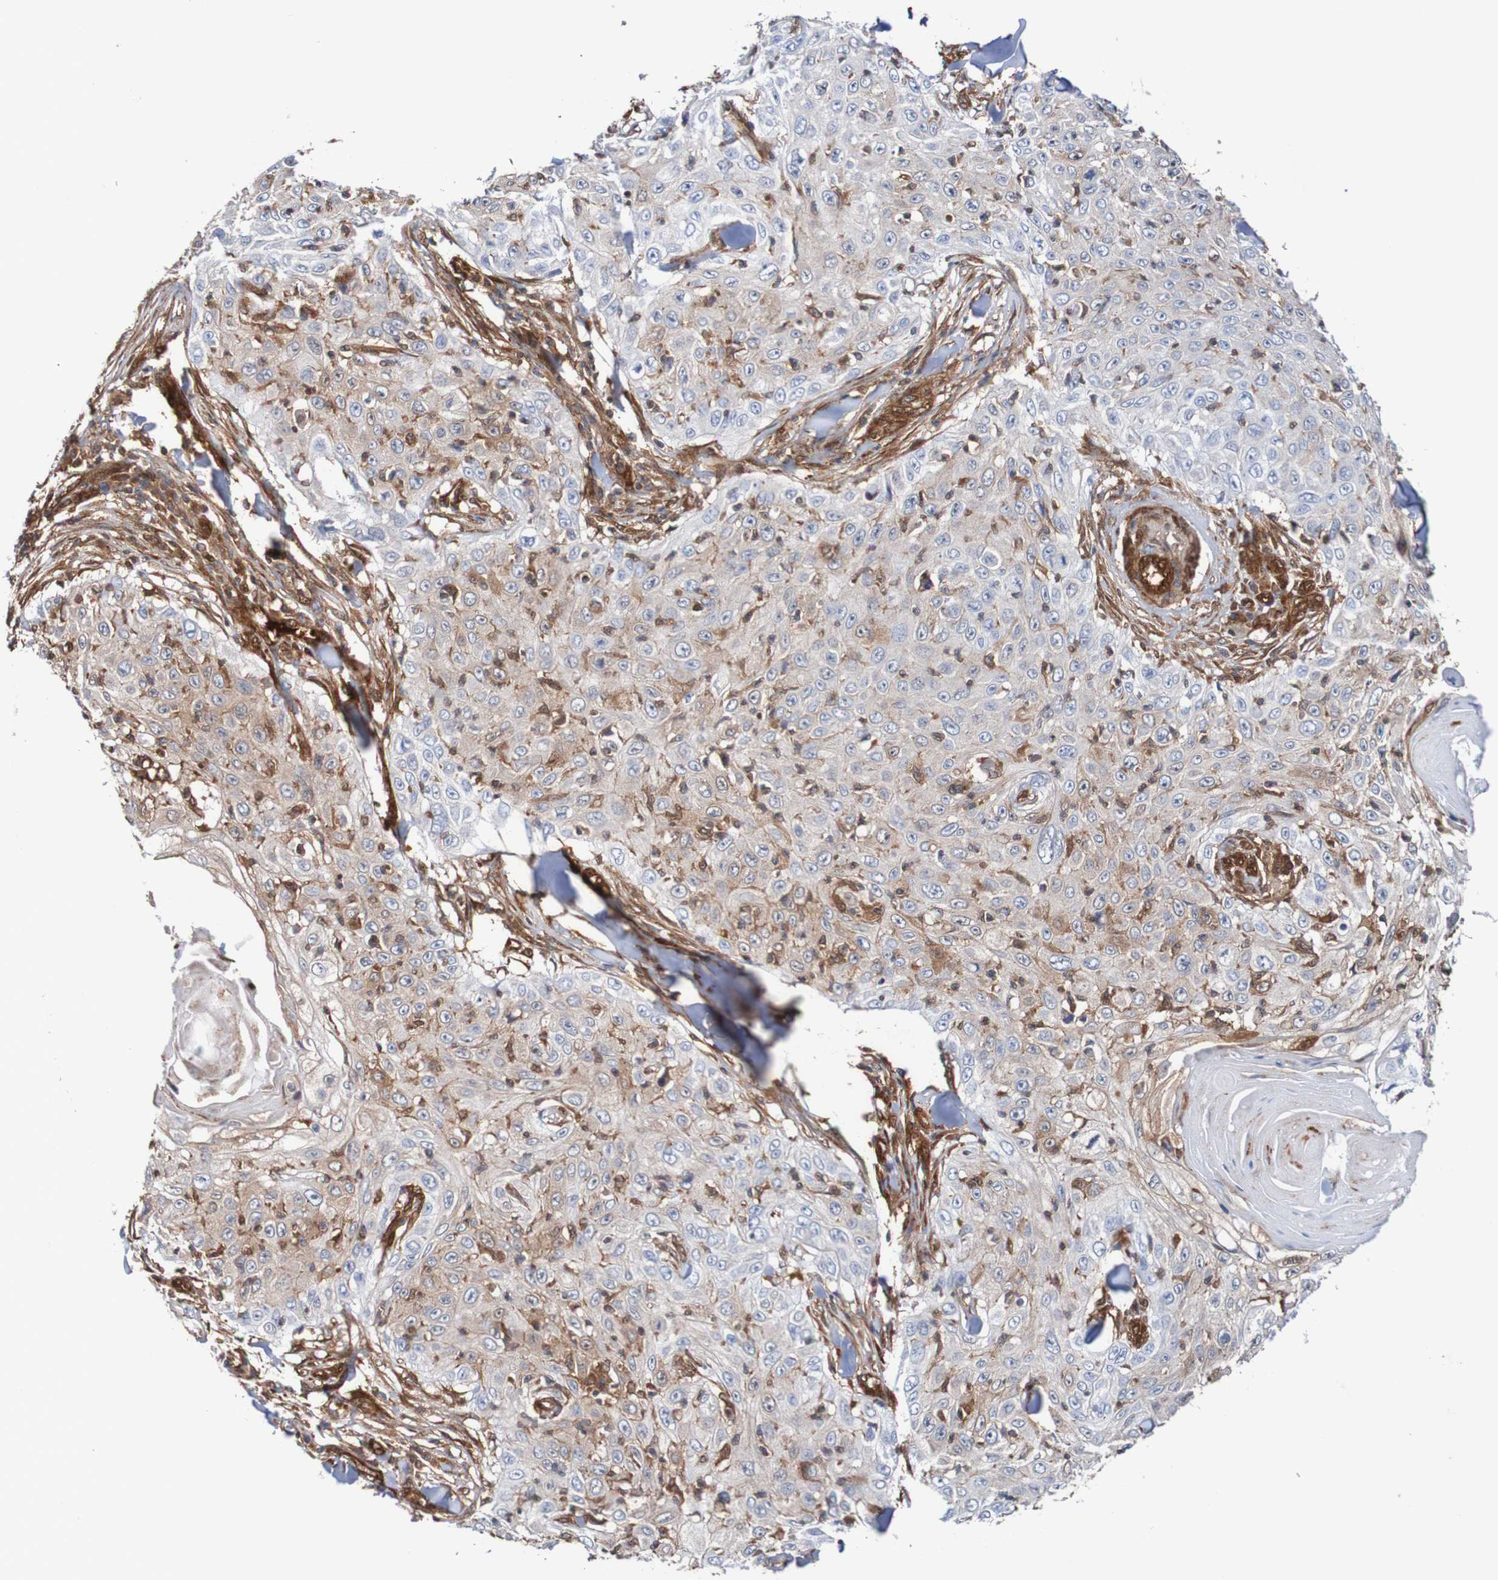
{"staining": {"intensity": "moderate", "quantity": "25%-75%", "location": "cytoplasmic/membranous"}, "tissue": "skin cancer", "cell_type": "Tumor cells", "image_type": "cancer", "snomed": [{"axis": "morphology", "description": "Squamous cell carcinoma, NOS"}, {"axis": "topography", "description": "Skin"}], "caption": "A histopathology image of human squamous cell carcinoma (skin) stained for a protein exhibits moderate cytoplasmic/membranous brown staining in tumor cells.", "gene": "RIGI", "patient": {"sex": "male", "age": 86}}